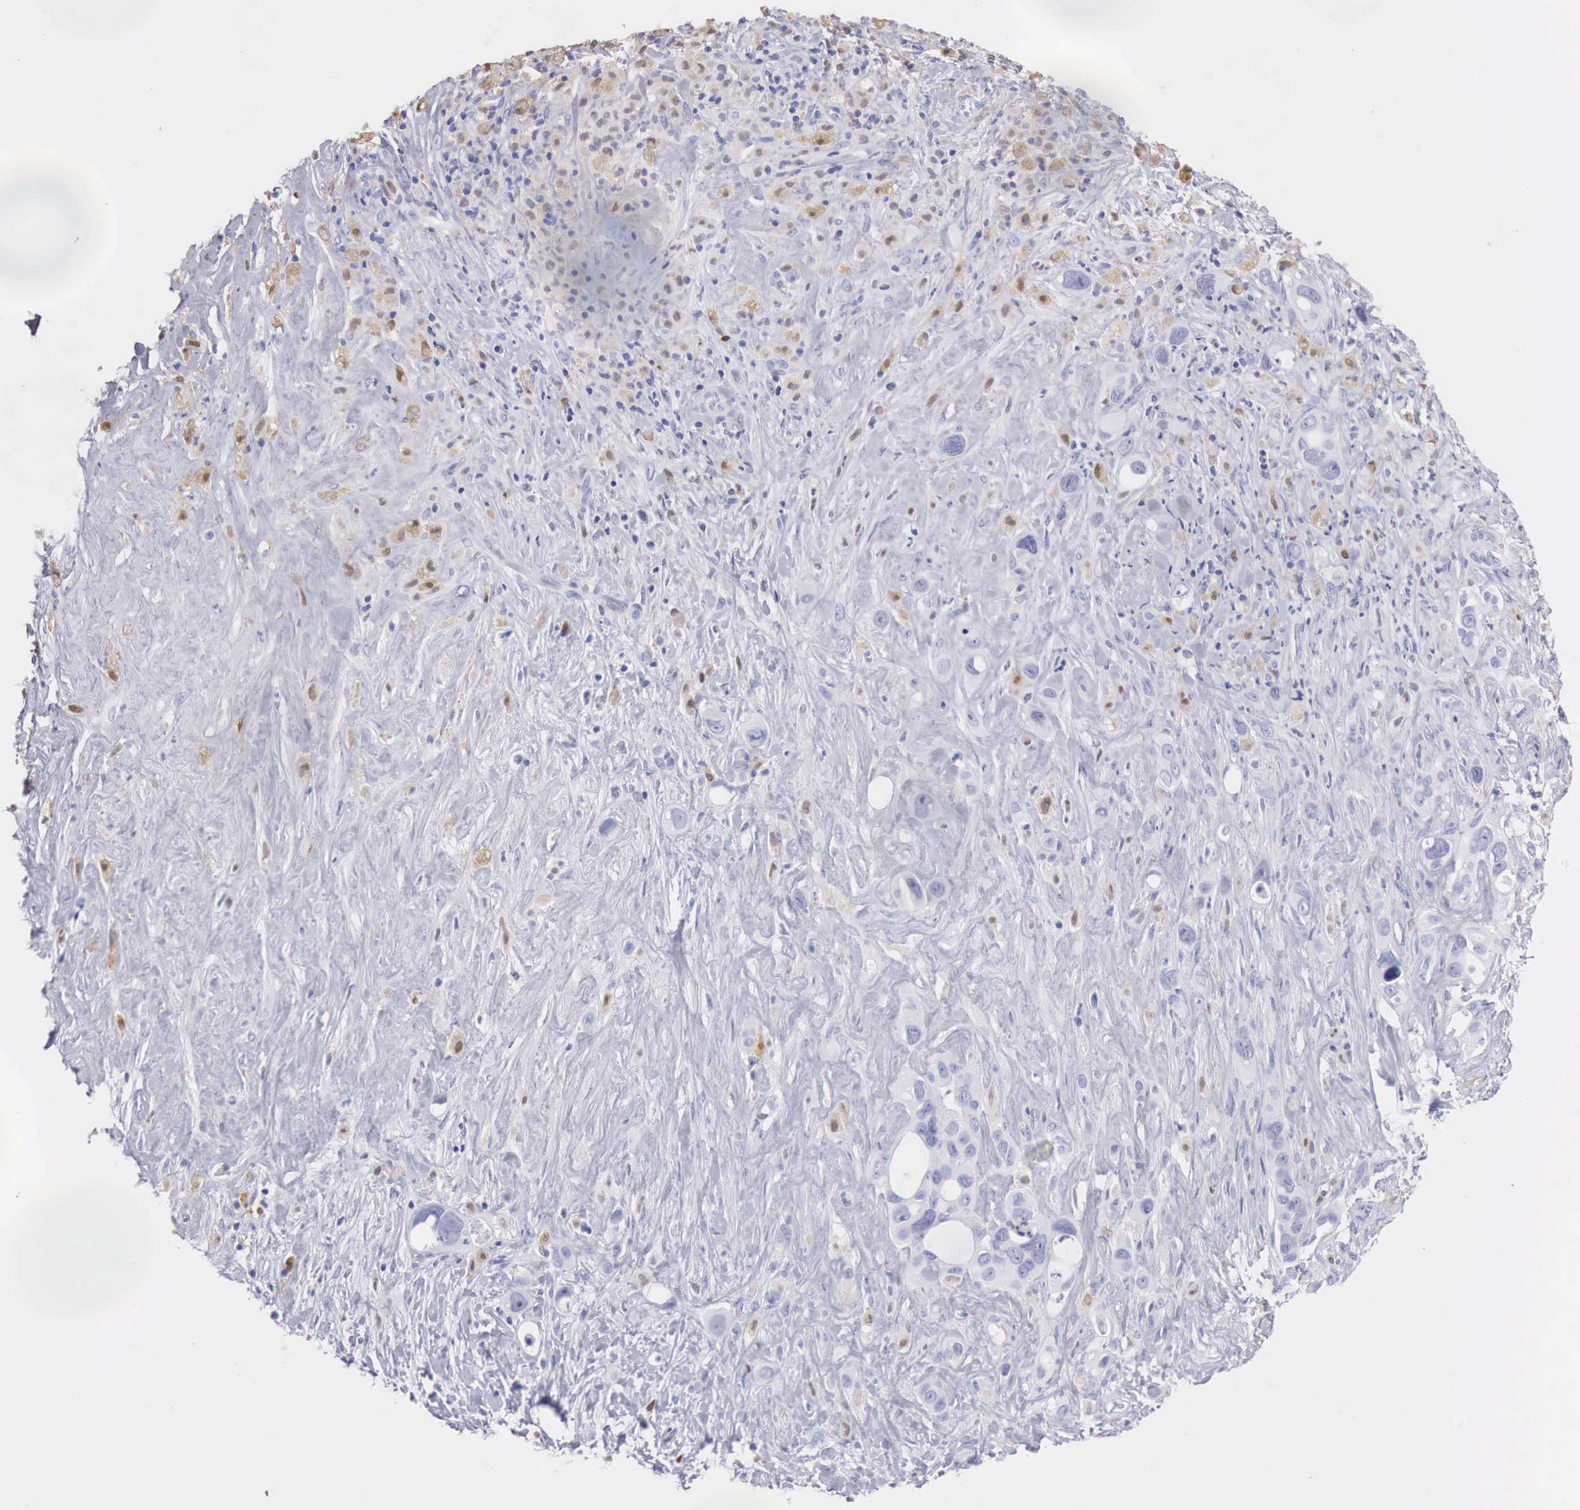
{"staining": {"intensity": "negative", "quantity": "none", "location": "none"}, "tissue": "liver cancer", "cell_type": "Tumor cells", "image_type": "cancer", "snomed": [{"axis": "morphology", "description": "Cholangiocarcinoma"}, {"axis": "topography", "description": "Liver"}], "caption": "Tumor cells are negative for protein expression in human liver cancer.", "gene": "RENBP", "patient": {"sex": "female", "age": 79}}